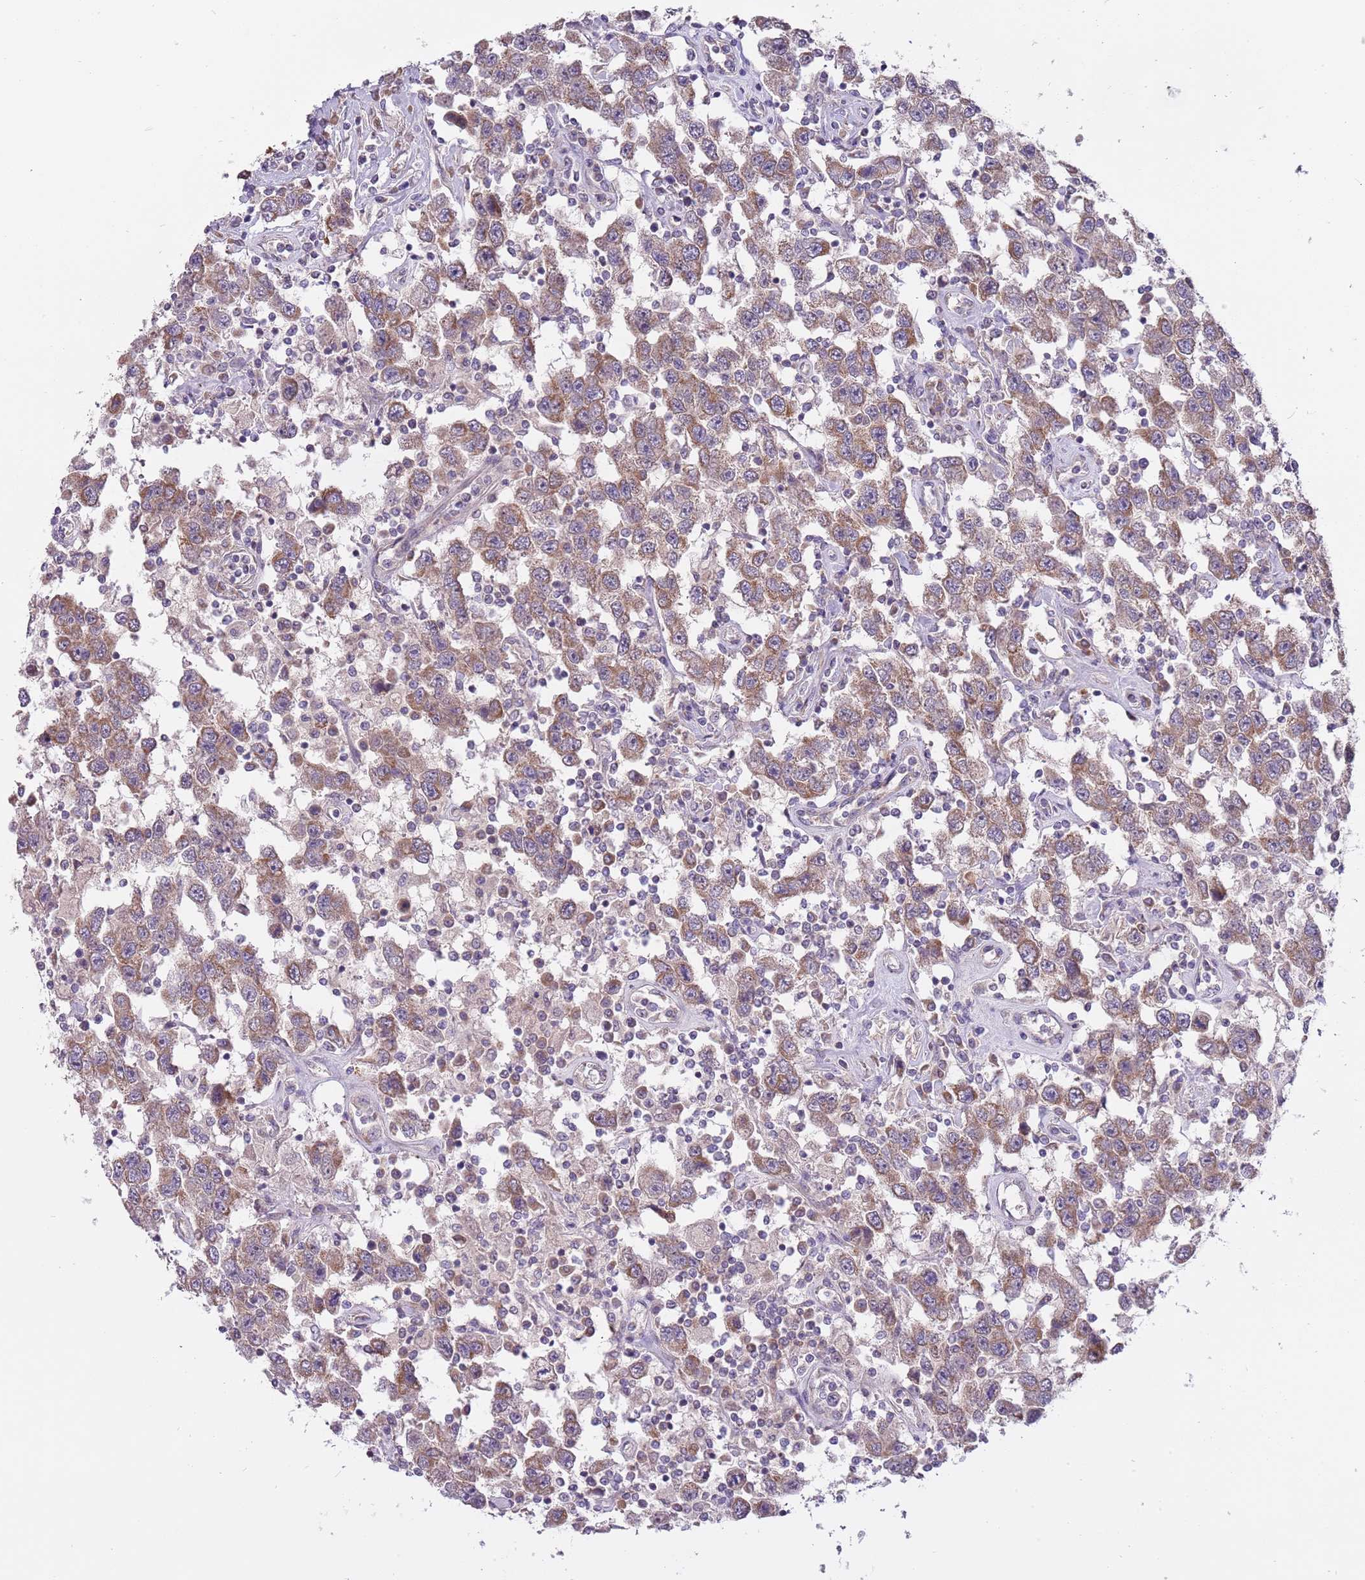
{"staining": {"intensity": "moderate", "quantity": "25%-75%", "location": "cytoplasmic/membranous"}, "tissue": "testis cancer", "cell_type": "Tumor cells", "image_type": "cancer", "snomed": [{"axis": "morphology", "description": "Seminoma, NOS"}, {"axis": "topography", "description": "Testis"}], "caption": "Protein expression analysis of human testis cancer (seminoma) reveals moderate cytoplasmic/membranous positivity in approximately 25%-75% of tumor cells. (DAB (3,3'-diaminobenzidine) = brown stain, brightfield microscopy at high magnification).", "gene": "RNF181", "patient": {"sex": "male", "age": 41}}